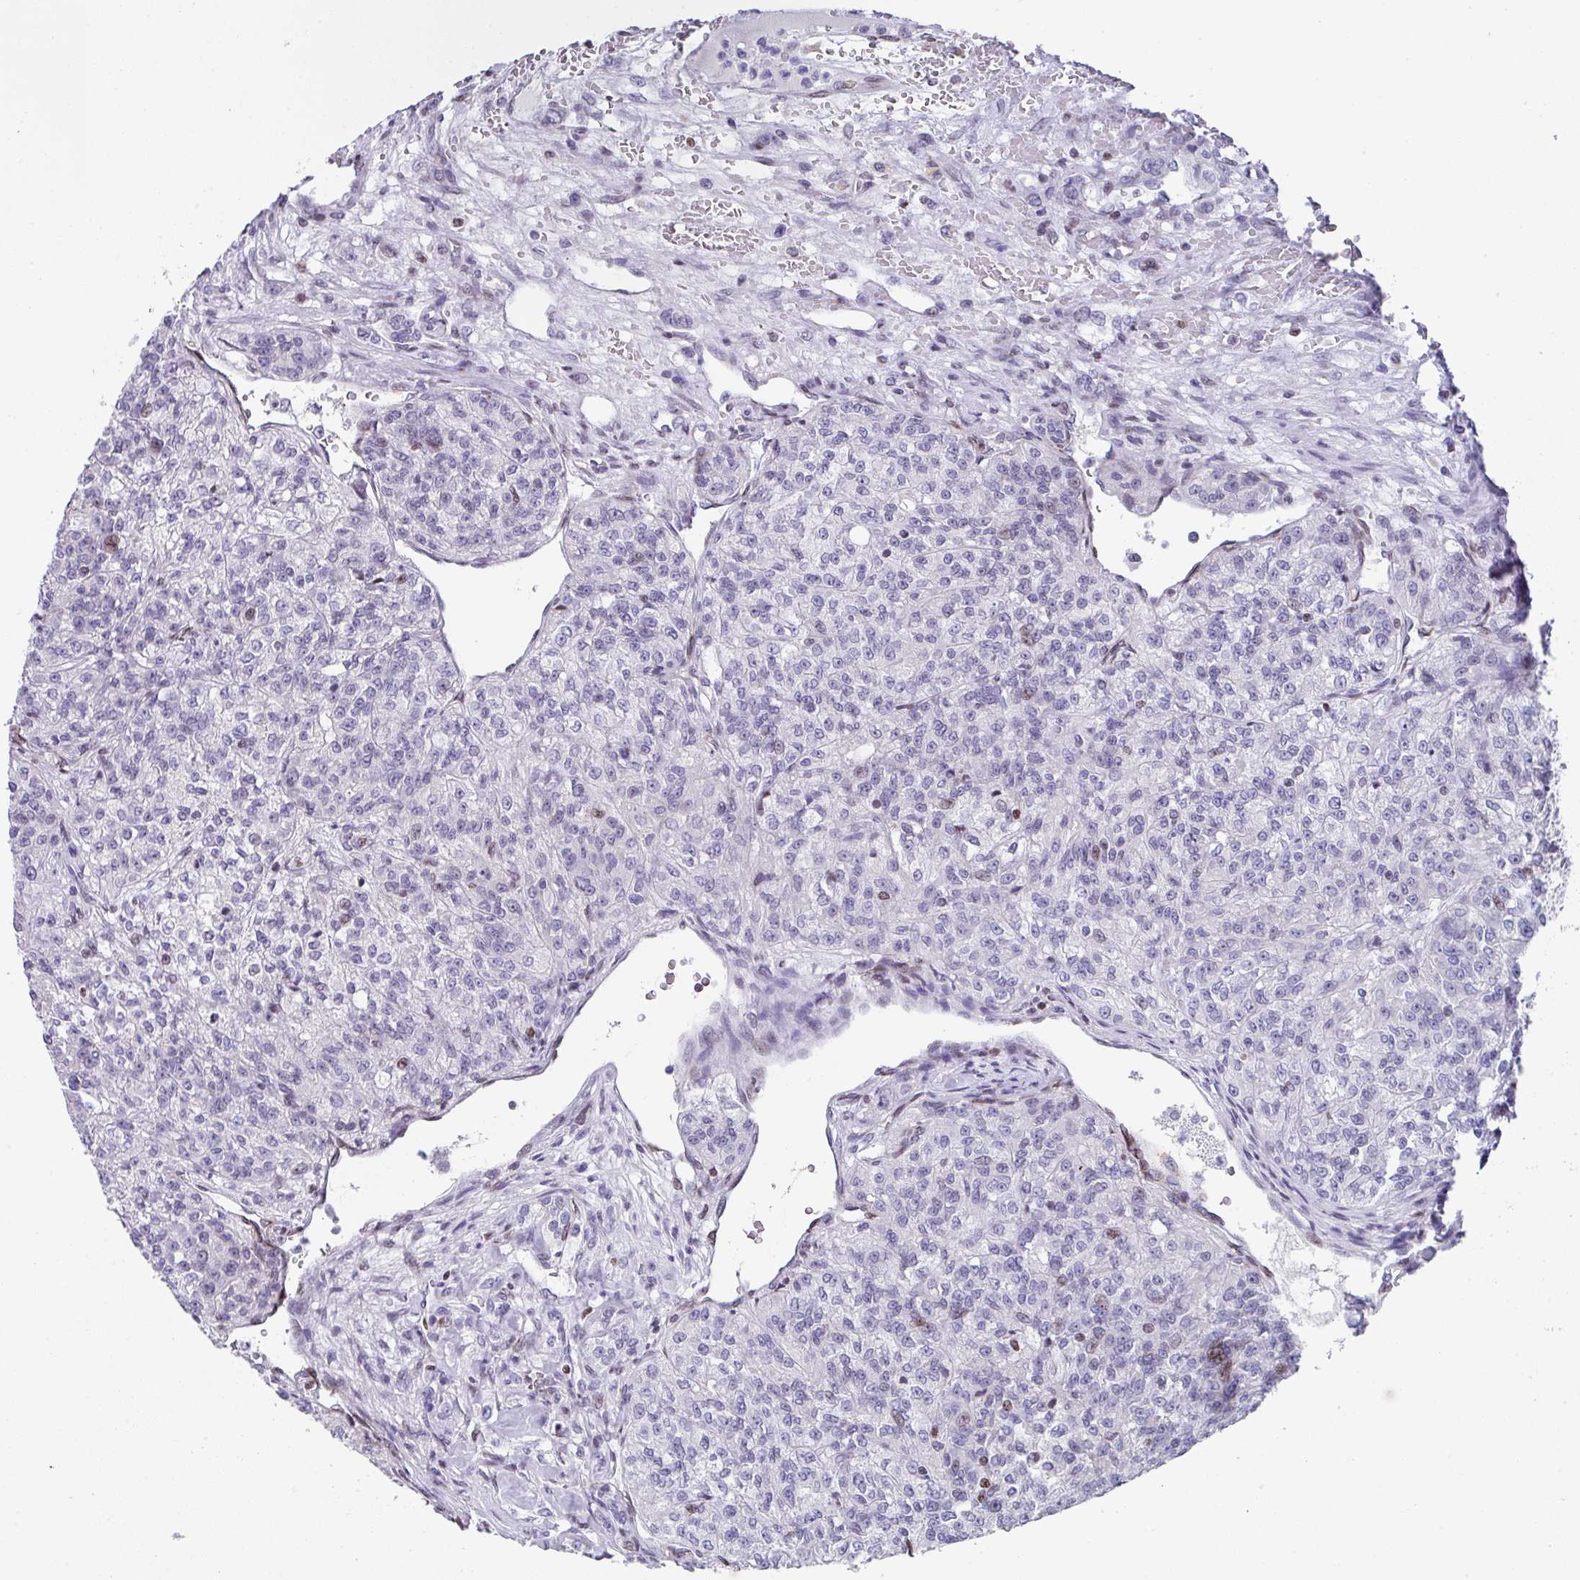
{"staining": {"intensity": "negative", "quantity": "none", "location": "none"}, "tissue": "renal cancer", "cell_type": "Tumor cells", "image_type": "cancer", "snomed": [{"axis": "morphology", "description": "Adenocarcinoma, NOS"}, {"axis": "topography", "description": "Kidney"}], "caption": "There is no significant expression in tumor cells of renal cancer.", "gene": "TCF3", "patient": {"sex": "female", "age": 63}}